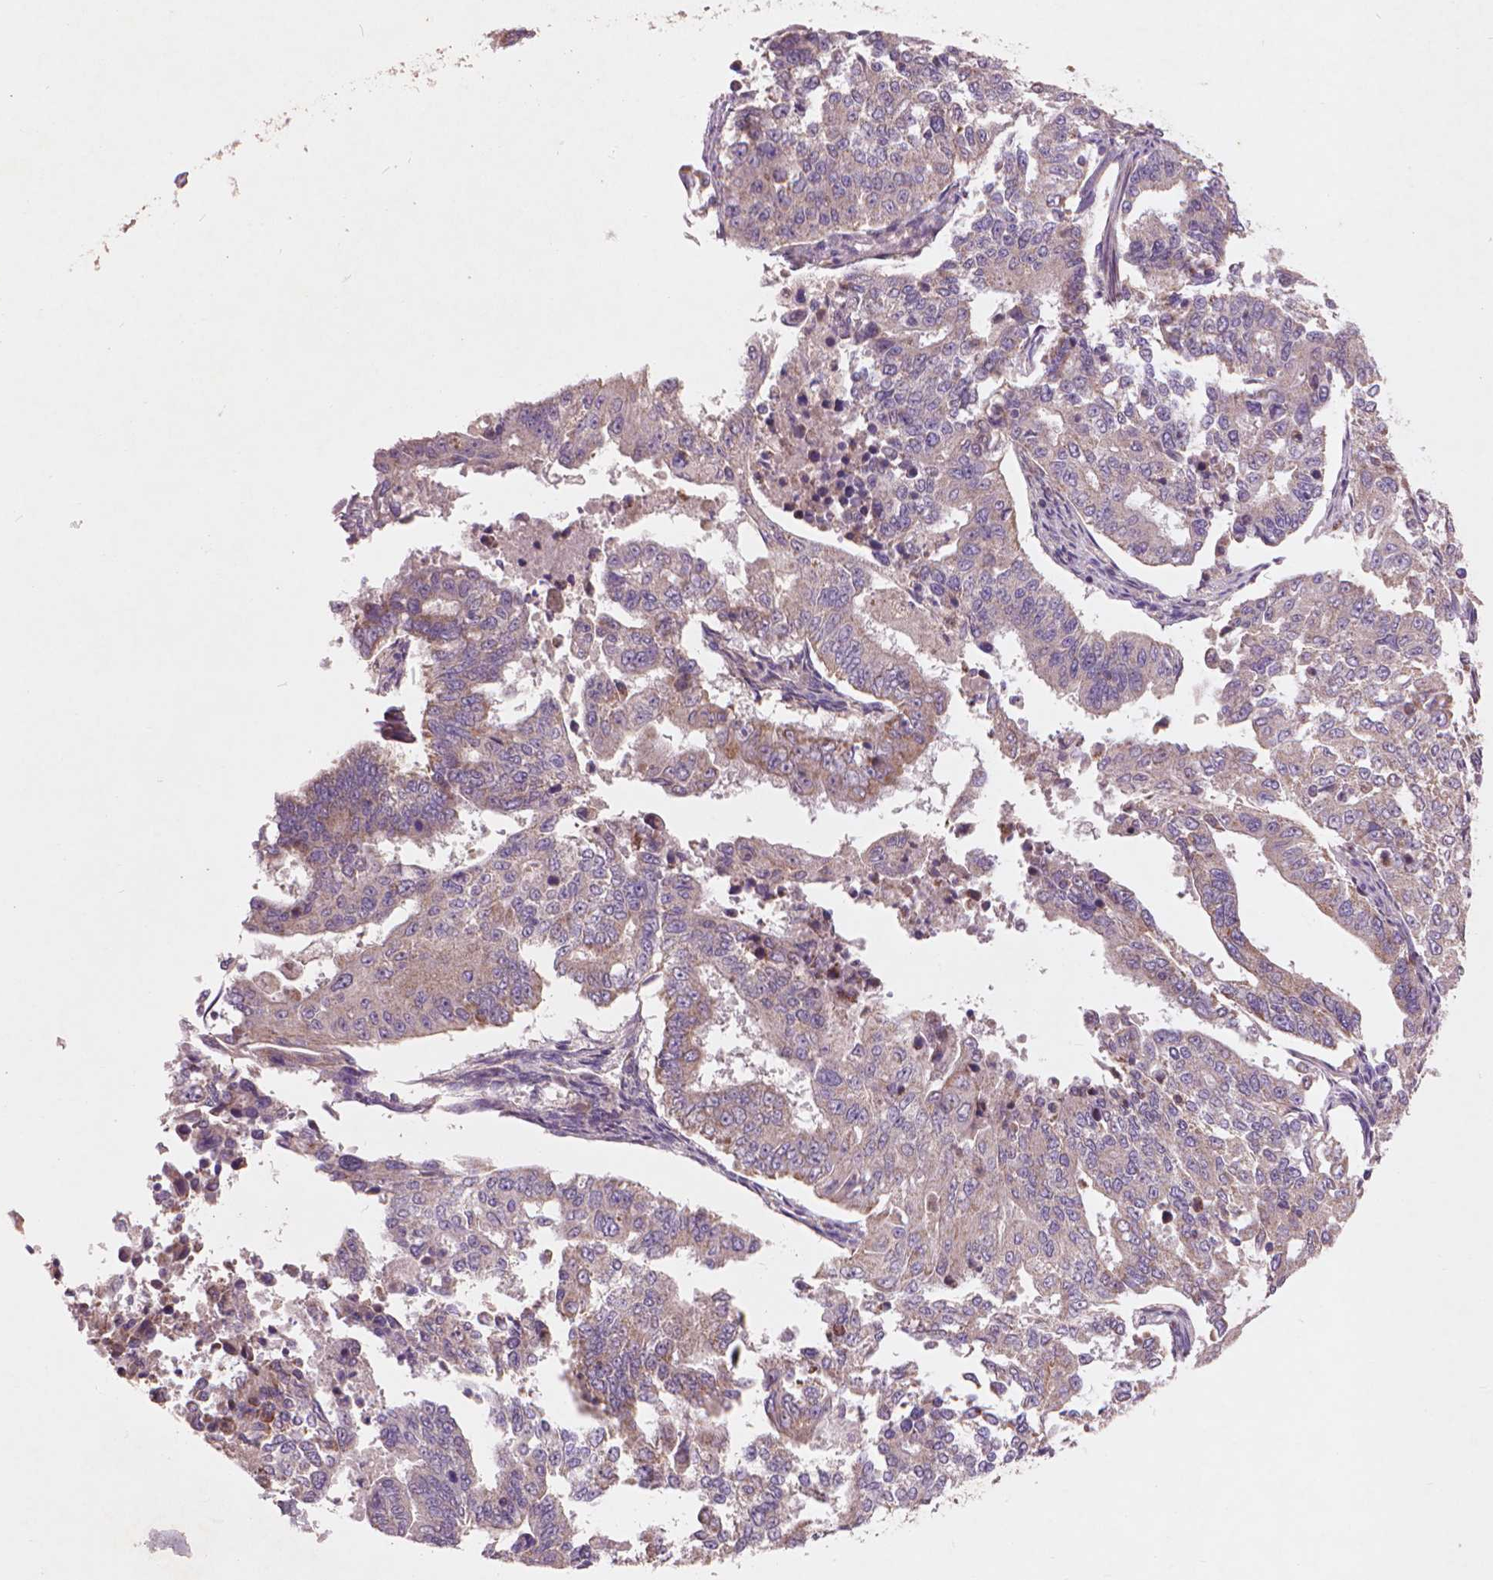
{"staining": {"intensity": "negative", "quantity": "none", "location": "none"}, "tissue": "endometrial cancer", "cell_type": "Tumor cells", "image_type": "cancer", "snomed": [{"axis": "morphology", "description": "Adenocarcinoma, NOS"}, {"axis": "topography", "description": "Uterus"}], "caption": "There is no significant staining in tumor cells of endometrial cancer (adenocarcinoma).", "gene": "NLRX1", "patient": {"sex": "female", "age": 59}}